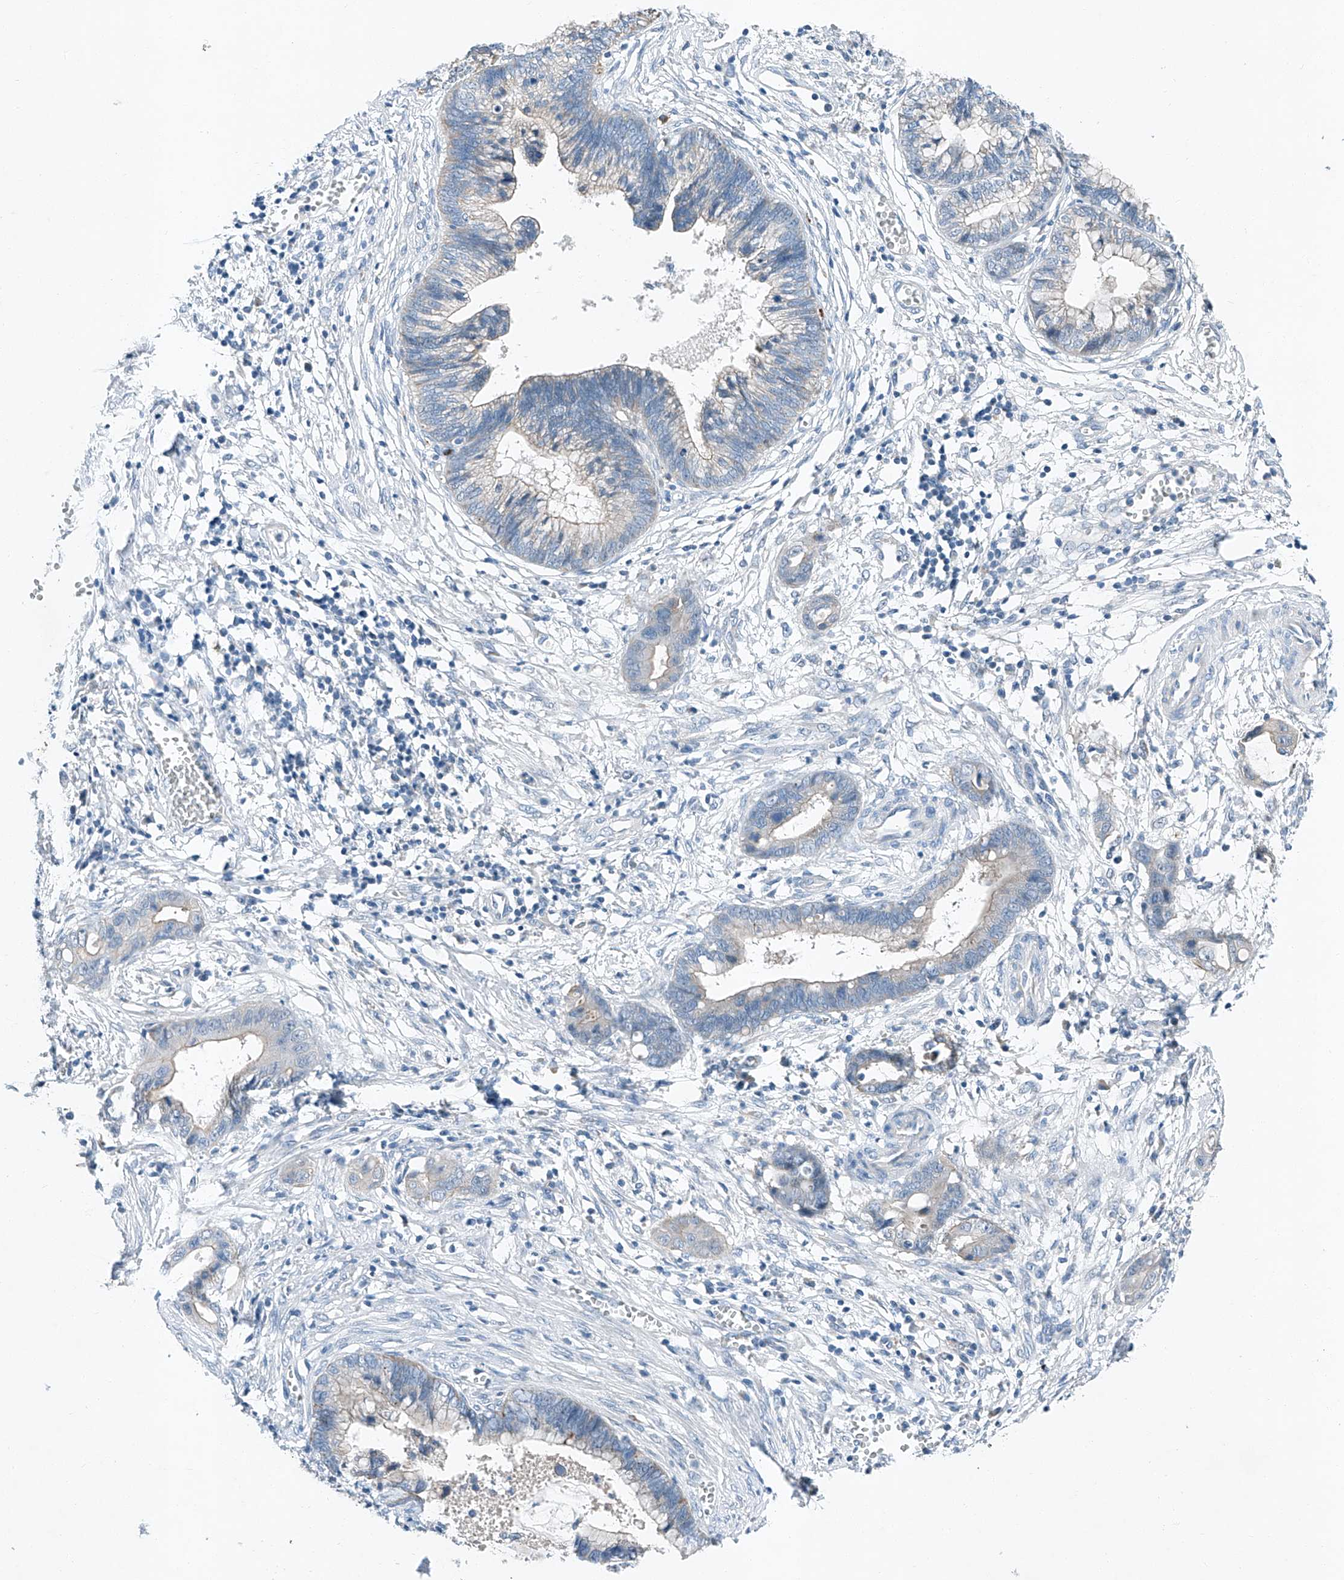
{"staining": {"intensity": "weak", "quantity": "<25%", "location": "cytoplasmic/membranous"}, "tissue": "cervical cancer", "cell_type": "Tumor cells", "image_type": "cancer", "snomed": [{"axis": "morphology", "description": "Adenocarcinoma, NOS"}, {"axis": "topography", "description": "Cervix"}], "caption": "An image of cervical cancer (adenocarcinoma) stained for a protein demonstrates no brown staining in tumor cells.", "gene": "MDGA1", "patient": {"sex": "female", "age": 44}}